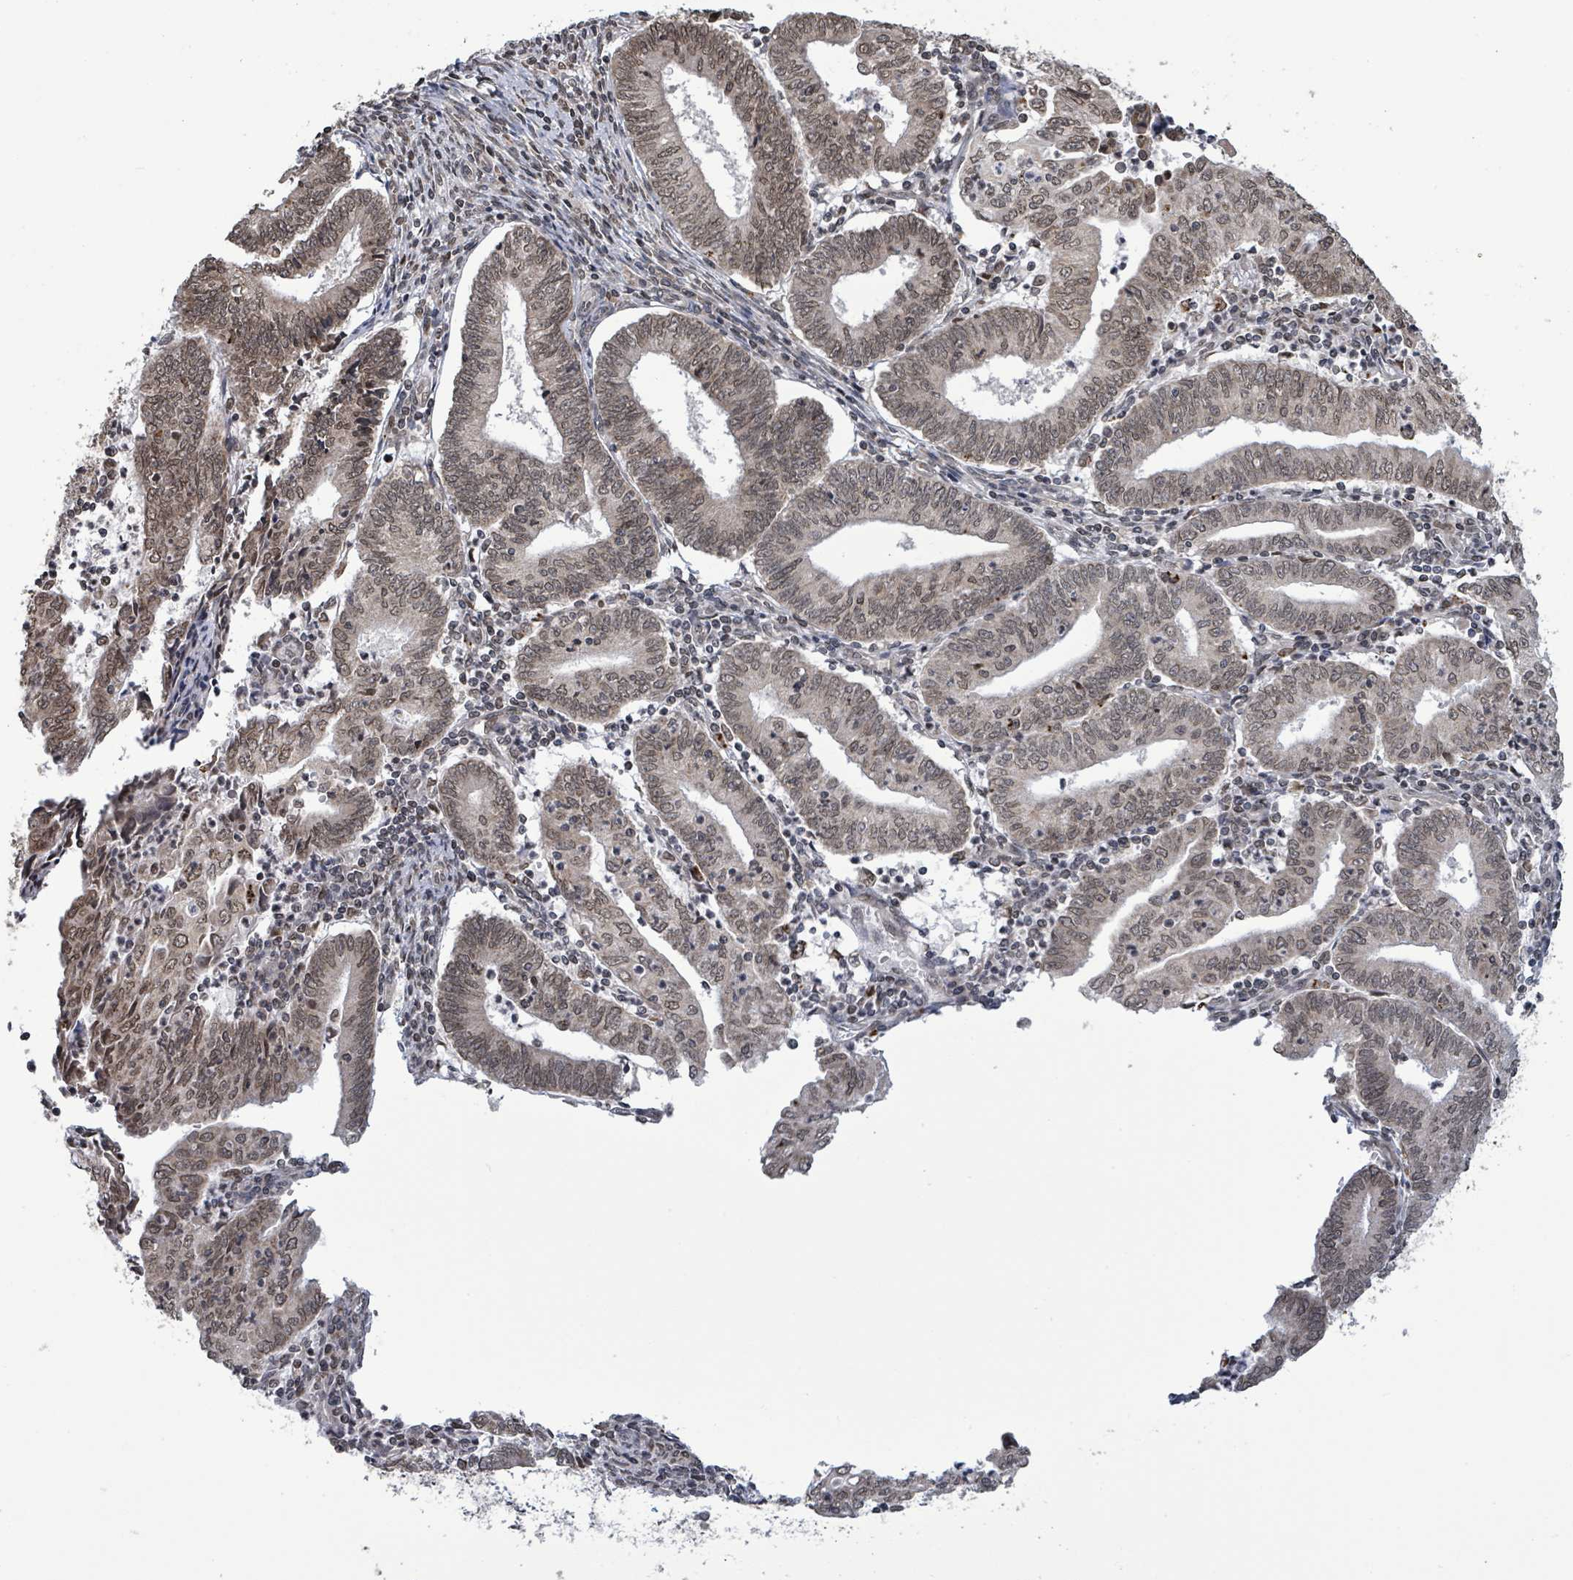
{"staining": {"intensity": "moderate", "quantity": ">75%", "location": "nuclear"}, "tissue": "endometrial cancer", "cell_type": "Tumor cells", "image_type": "cancer", "snomed": [{"axis": "morphology", "description": "Adenocarcinoma, NOS"}, {"axis": "topography", "description": "Endometrium"}], "caption": "Immunohistochemical staining of endometrial adenocarcinoma displays moderate nuclear protein staining in approximately >75% of tumor cells.", "gene": "SBF2", "patient": {"sex": "female", "age": 60}}